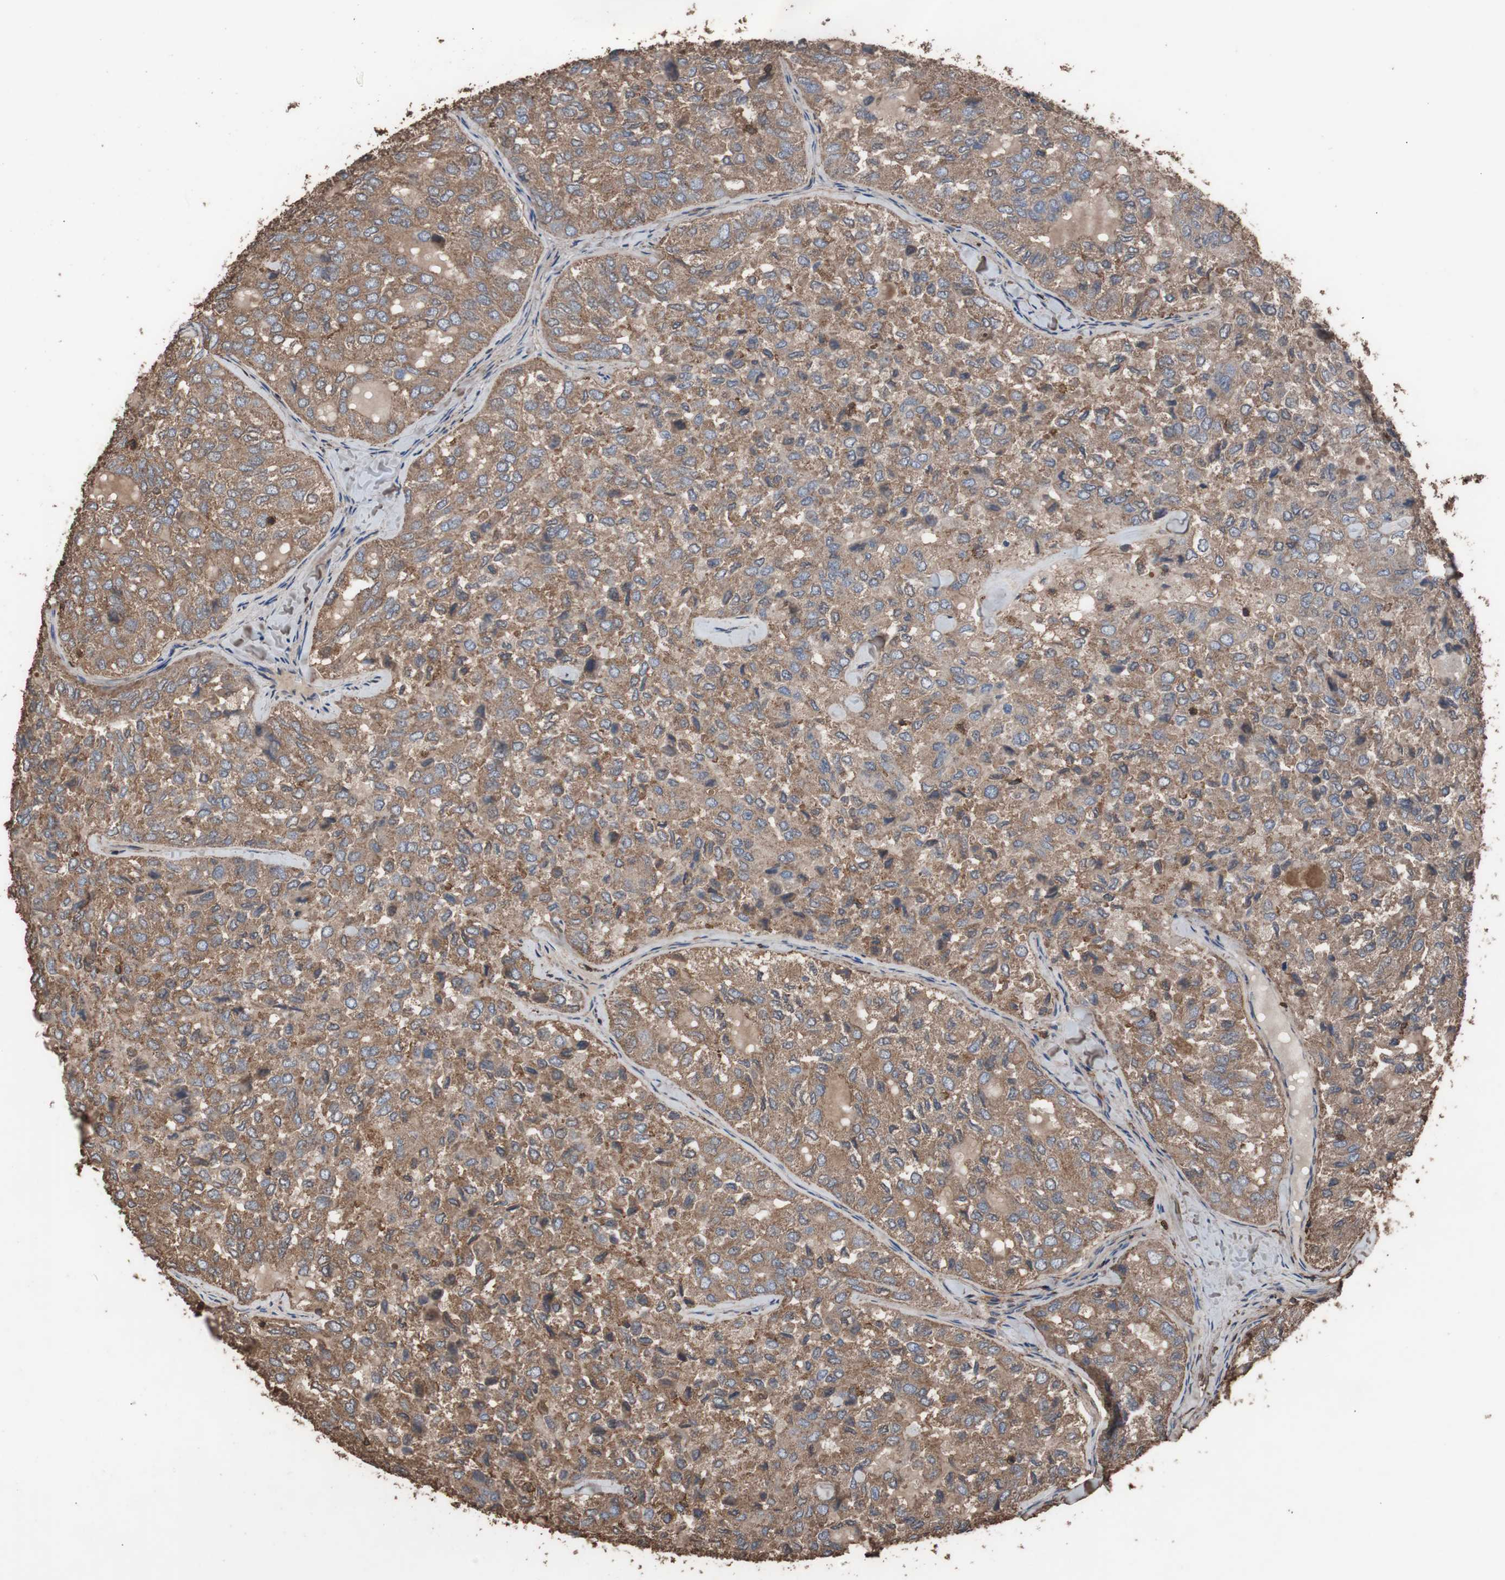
{"staining": {"intensity": "moderate", "quantity": ">75%", "location": "cytoplasmic/membranous"}, "tissue": "thyroid cancer", "cell_type": "Tumor cells", "image_type": "cancer", "snomed": [{"axis": "morphology", "description": "Follicular adenoma carcinoma, NOS"}, {"axis": "topography", "description": "Thyroid gland"}], "caption": "Immunohistochemical staining of human thyroid follicular adenoma carcinoma demonstrates moderate cytoplasmic/membranous protein positivity in about >75% of tumor cells.", "gene": "COL6A2", "patient": {"sex": "male", "age": 75}}